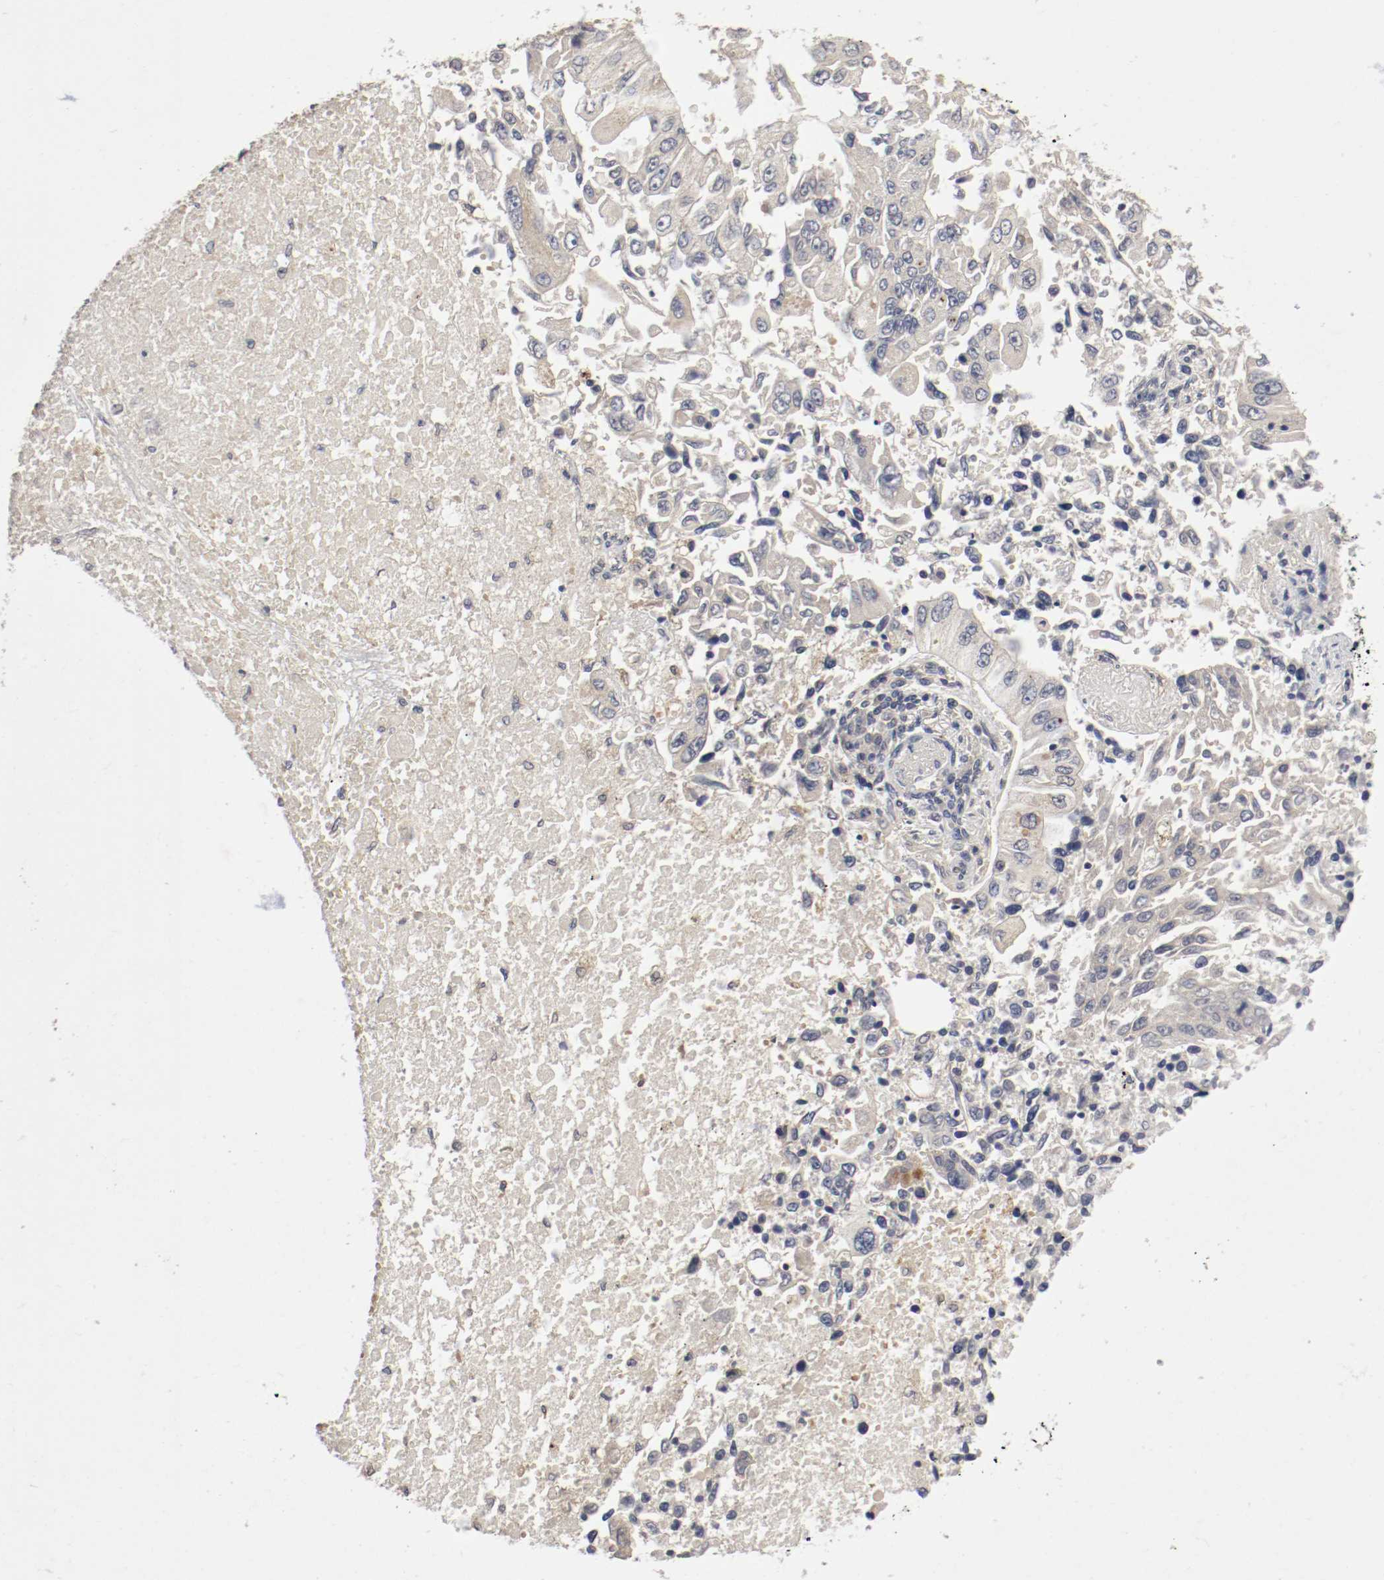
{"staining": {"intensity": "weak", "quantity": "<25%", "location": "cytoplasmic/membranous"}, "tissue": "lung cancer", "cell_type": "Tumor cells", "image_type": "cancer", "snomed": [{"axis": "morphology", "description": "Adenocarcinoma, NOS"}, {"axis": "topography", "description": "Lung"}], "caption": "High magnification brightfield microscopy of adenocarcinoma (lung) stained with DAB (3,3'-diaminobenzidine) (brown) and counterstained with hematoxylin (blue): tumor cells show no significant staining.", "gene": "REN", "patient": {"sex": "male", "age": 84}}